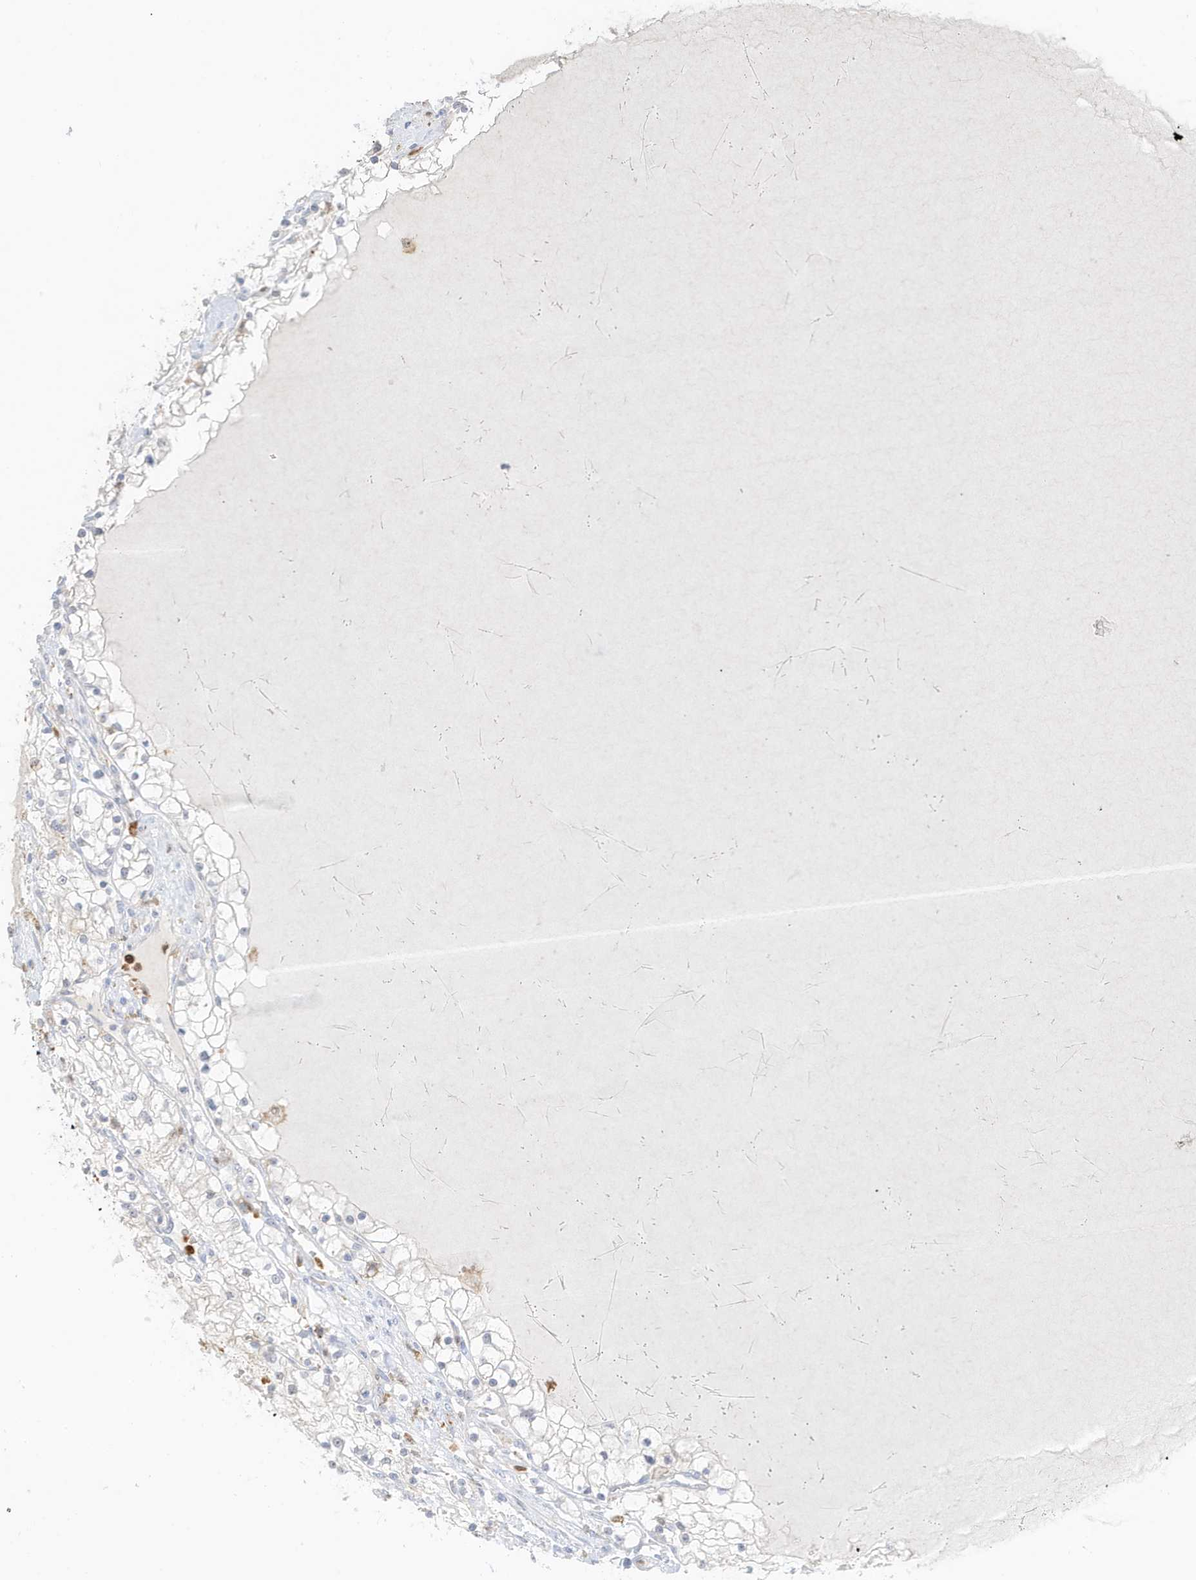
{"staining": {"intensity": "negative", "quantity": "none", "location": "none"}, "tissue": "renal cancer", "cell_type": "Tumor cells", "image_type": "cancer", "snomed": [{"axis": "morphology", "description": "Normal tissue, NOS"}, {"axis": "morphology", "description": "Adenocarcinoma, NOS"}, {"axis": "topography", "description": "Kidney"}], "caption": "An image of adenocarcinoma (renal) stained for a protein exhibits no brown staining in tumor cells.", "gene": "GCA", "patient": {"sex": "male", "age": 68}}